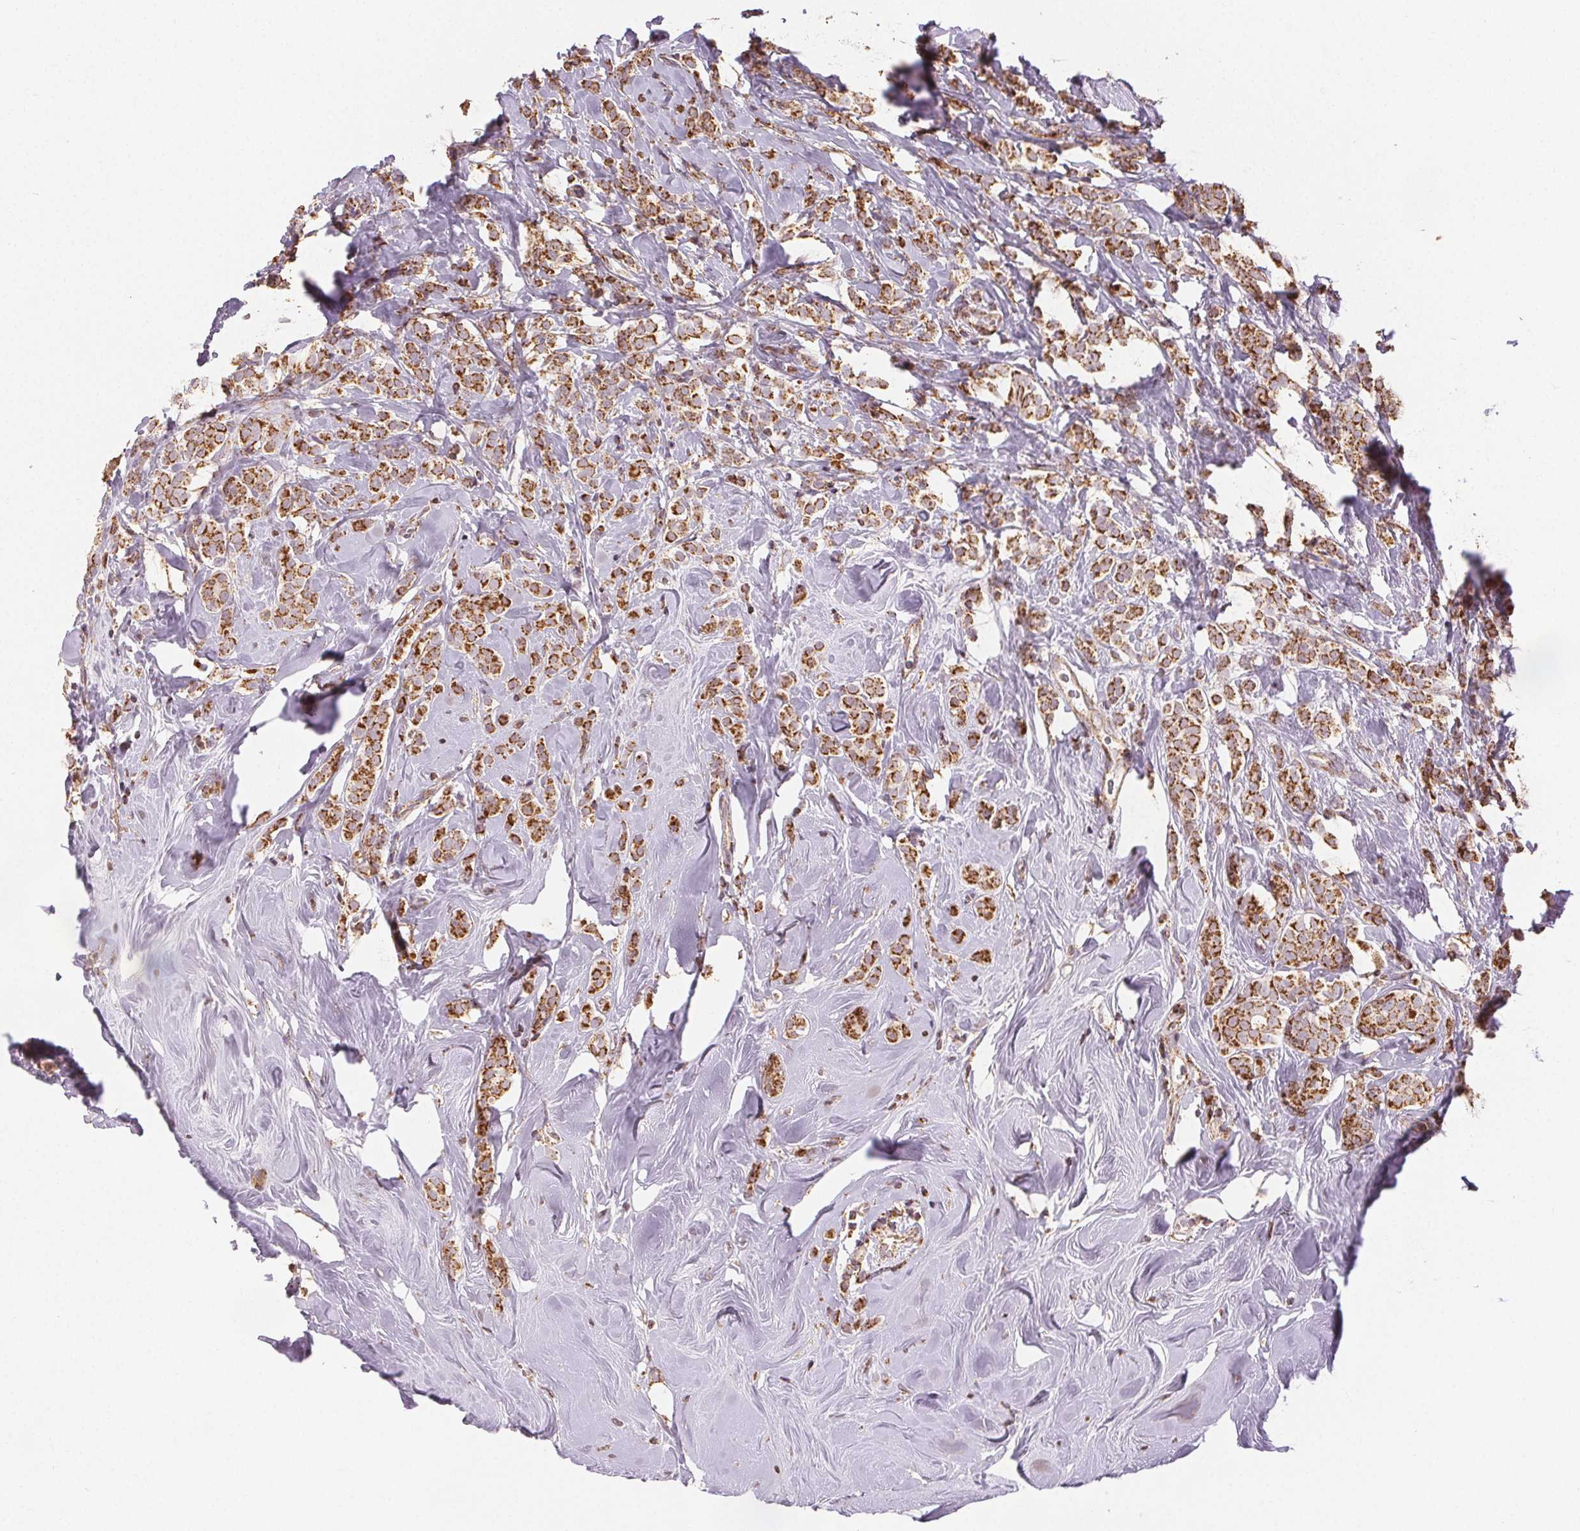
{"staining": {"intensity": "strong", "quantity": ">75%", "location": "cytoplasmic/membranous"}, "tissue": "breast cancer", "cell_type": "Tumor cells", "image_type": "cancer", "snomed": [{"axis": "morphology", "description": "Lobular carcinoma"}, {"axis": "topography", "description": "Breast"}], "caption": "Immunohistochemistry of breast lobular carcinoma displays high levels of strong cytoplasmic/membranous staining in about >75% of tumor cells.", "gene": "SDHB", "patient": {"sex": "female", "age": 49}}